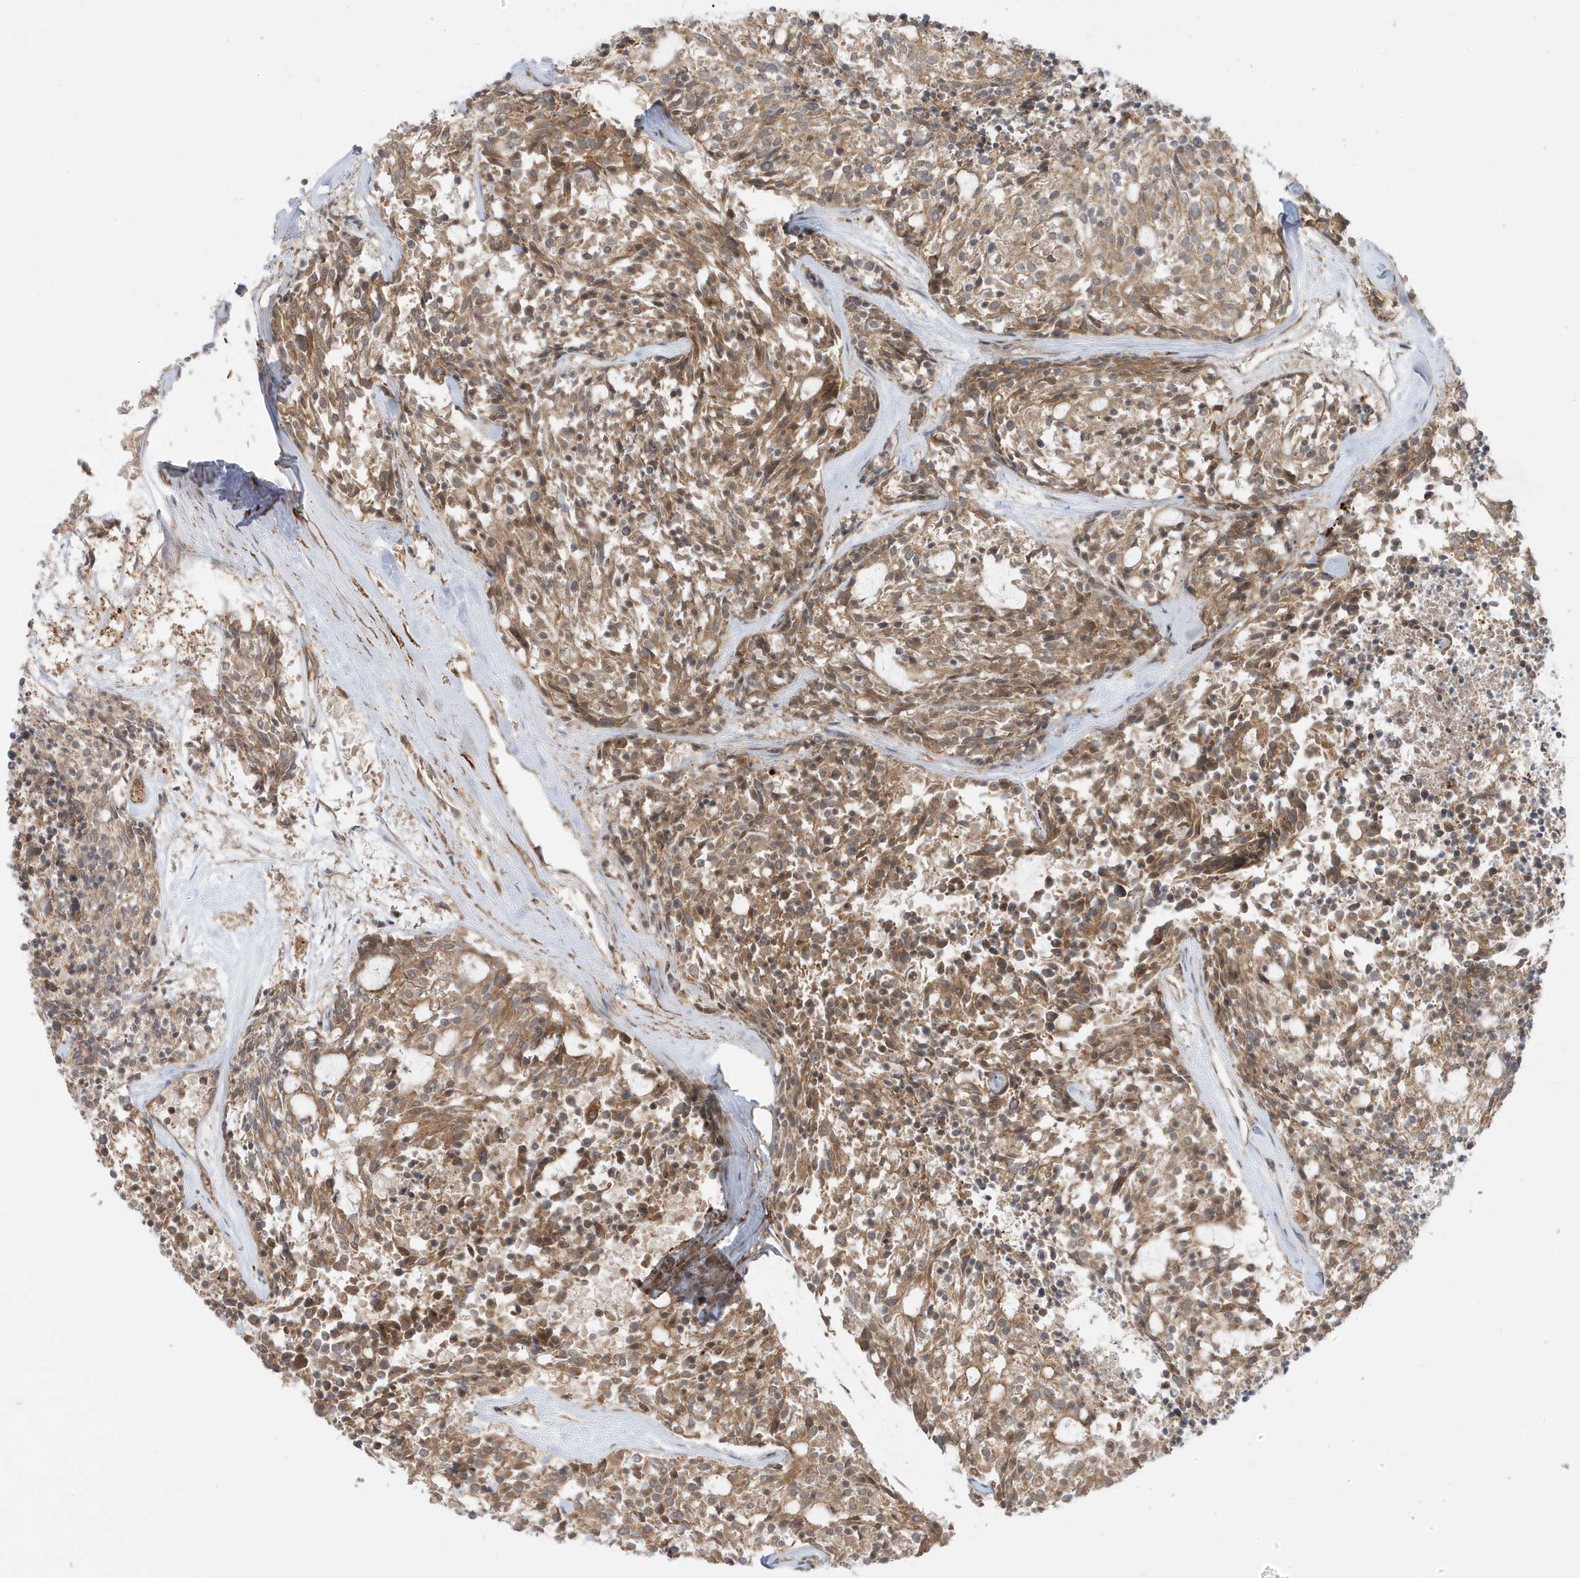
{"staining": {"intensity": "moderate", "quantity": ">75%", "location": "cytoplasmic/membranous"}, "tissue": "carcinoid", "cell_type": "Tumor cells", "image_type": "cancer", "snomed": [{"axis": "morphology", "description": "Carcinoid, malignant, NOS"}, {"axis": "topography", "description": "Pancreas"}], "caption": "This histopathology image demonstrates immunohistochemistry (IHC) staining of malignant carcinoid, with medium moderate cytoplasmic/membranous expression in approximately >75% of tumor cells.", "gene": "DHX36", "patient": {"sex": "female", "age": 54}}